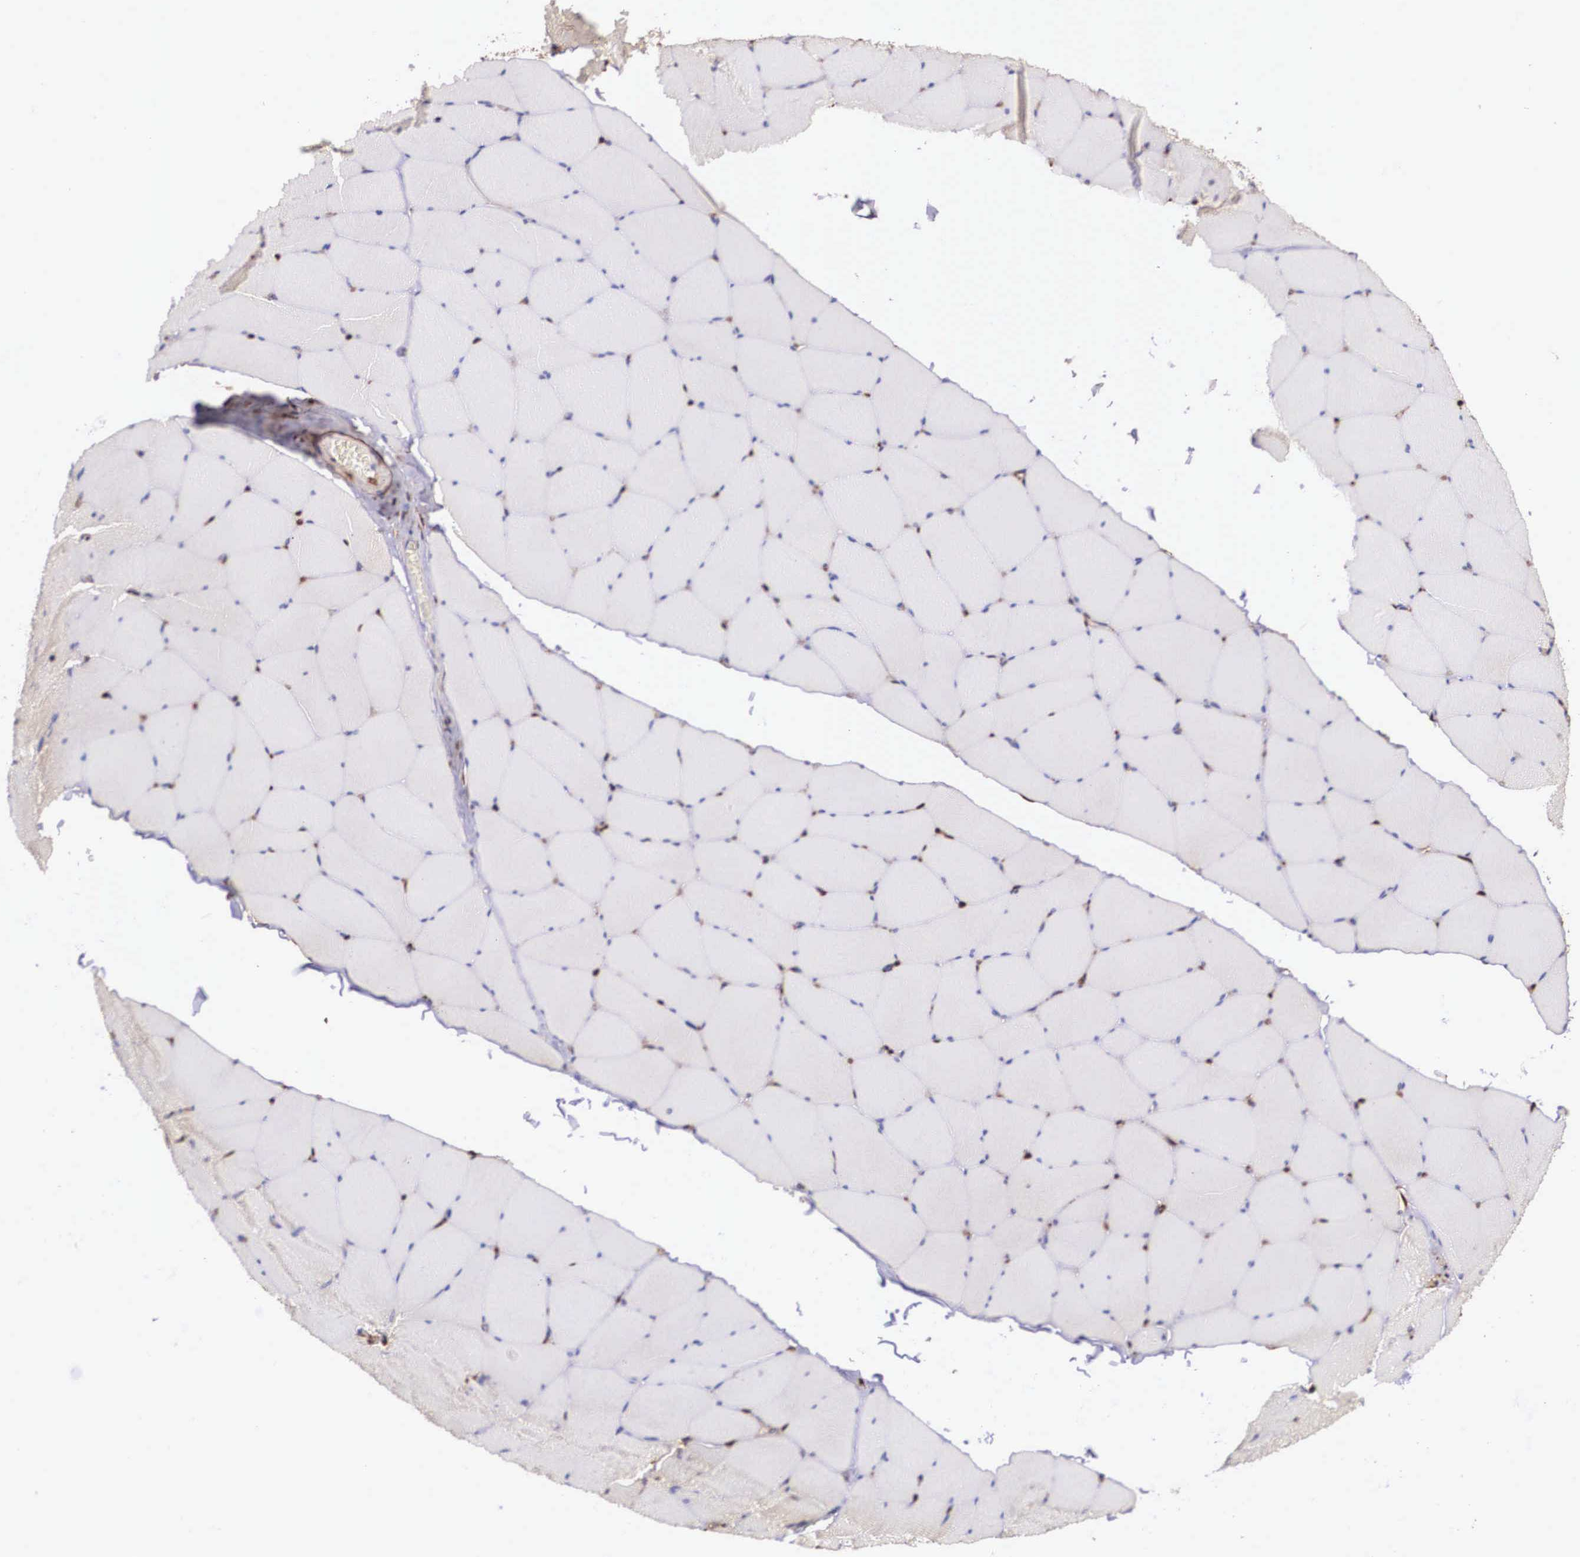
{"staining": {"intensity": "negative", "quantity": "none", "location": "none"}, "tissue": "skeletal muscle", "cell_type": "Myocytes", "image_type": "normal", "snomed": [{"axis": "morphology", "description": "Normal tissue, NOS"}, {"axis": "topography", "description": "Skeletal muscle"}, {"axis": "topography", "description": "Salivary gland"}], "caption": "Photomicrograph shows no significant protein positivity in myocytes of unremarkable skeletal muscle. Brightfield microscopy of immunohistochemistry (IHC) stained with DAB (brown) and hematoxylin (blue), captured at high magnification.", "gene": "LGALS1", "patient": {"sex": "male", "age": 62}}